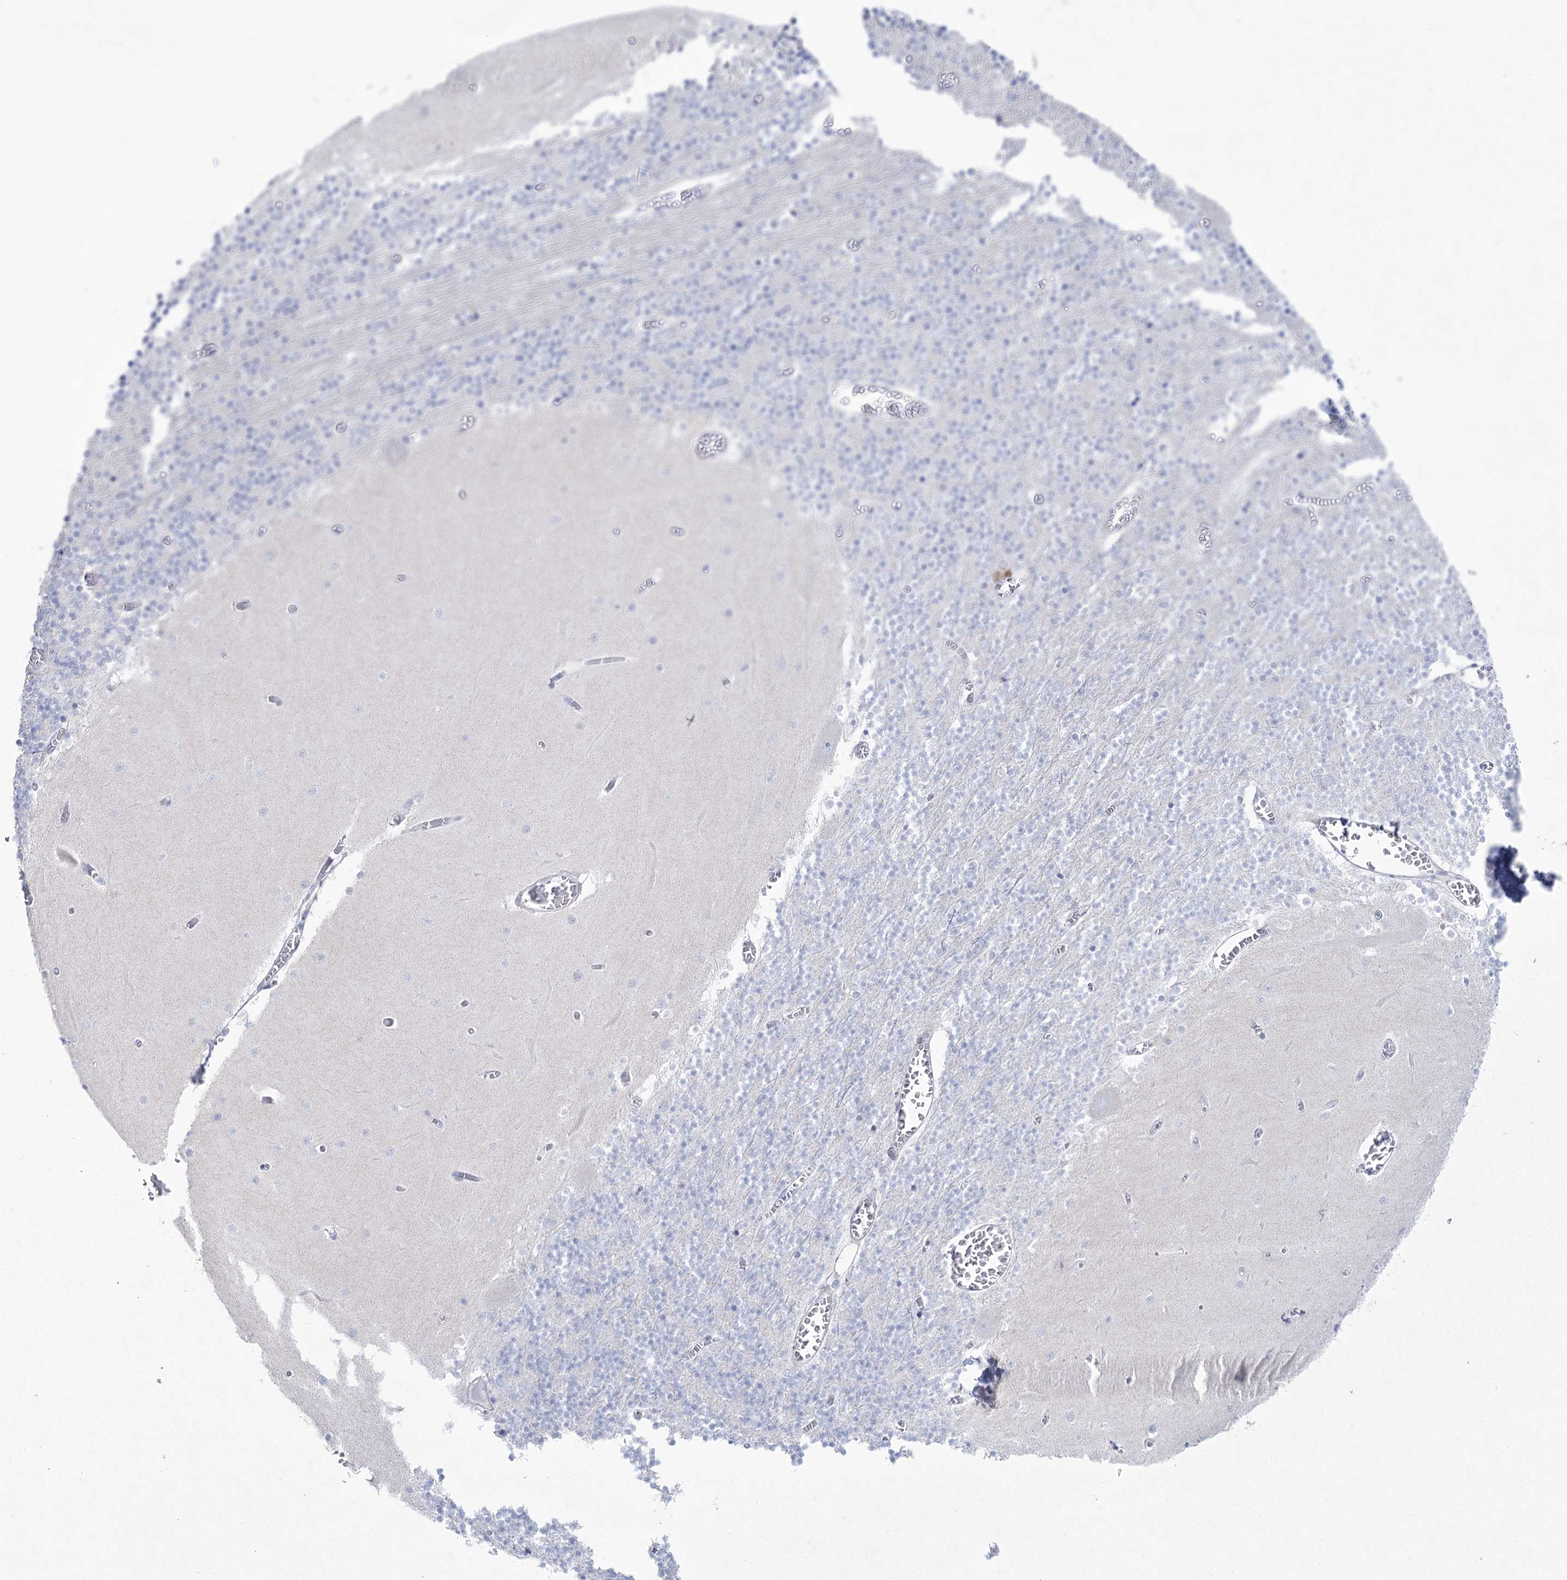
{"staining": {"intensity": "negative", "quantity": "none", "location": "none"}, "tissue": "cerebellum", "cell_type": "Cells in granular layer", "image_type": "normal", "snomed": [{"axis": "morphology", "description": "Normal tissue, NOS"}, {"axis": "topography", "description": "Cerebellum"}], "caption": "Cells in granular layer are negative for brown protein staining in benign cerebellum. (DAB (3,3'-diaminobenzidine) immunohistochemistry (IHC) visualized using brightfield microscopy, high magnification).", "gene": "CCDC88A", "patient": {"sex": "female", "age": 28}}